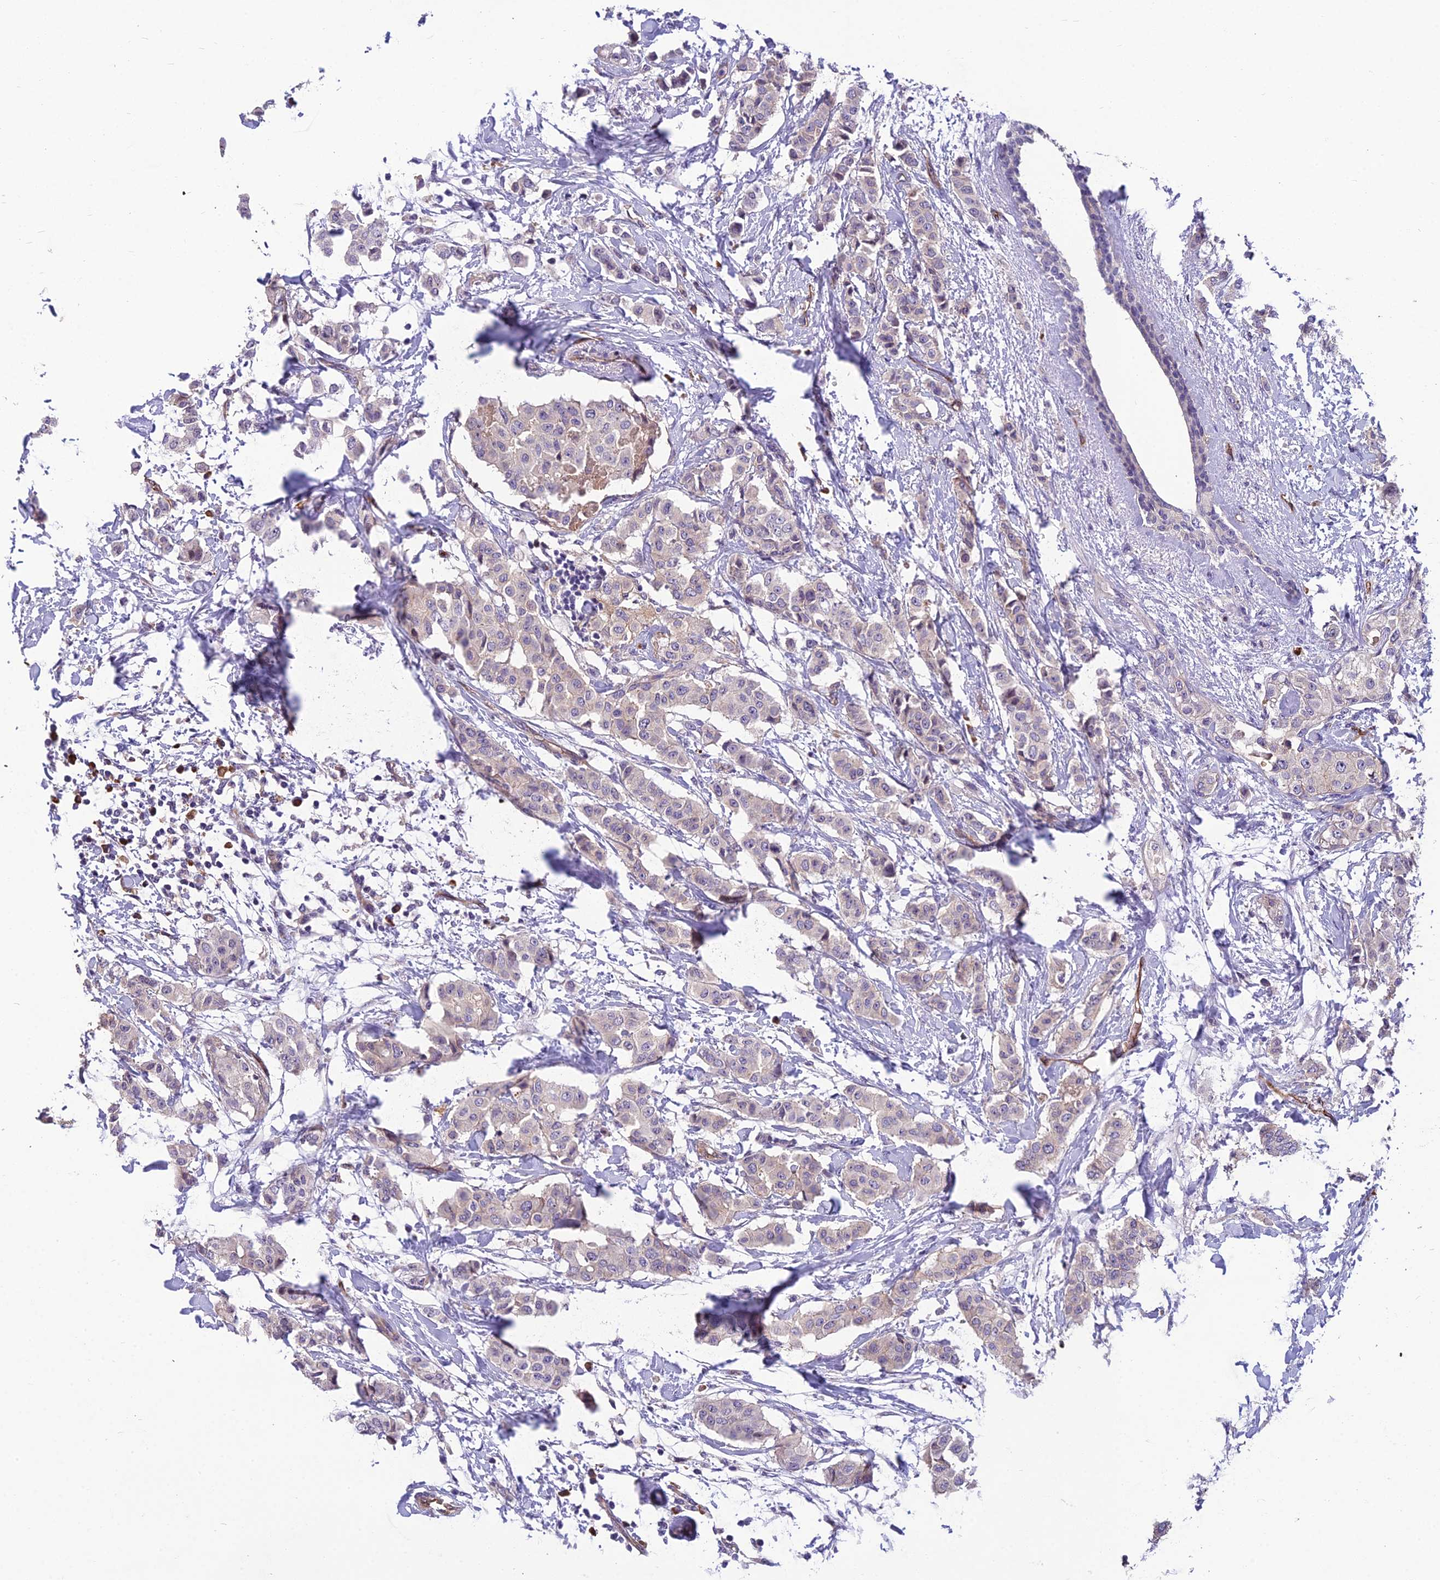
{"staining": {"intensity": "negative", "quantity": "none", "location": "none"}, "tissue": "breast cancer", "cell_type": "Tumor cells", "image_type": "cancer", "snomed": [{"axis": "morphology", "description": "Duct carcinoma"}, {"axis": "topography", "description": "Breast"}], "caption": "Histopathology image shows no protein expression in tumor cells of breast cancer (infiltrating ductal carcinoma) tissue.", "gene": "TSPAN15", "patient": {"sex": "female", "age": 40}}